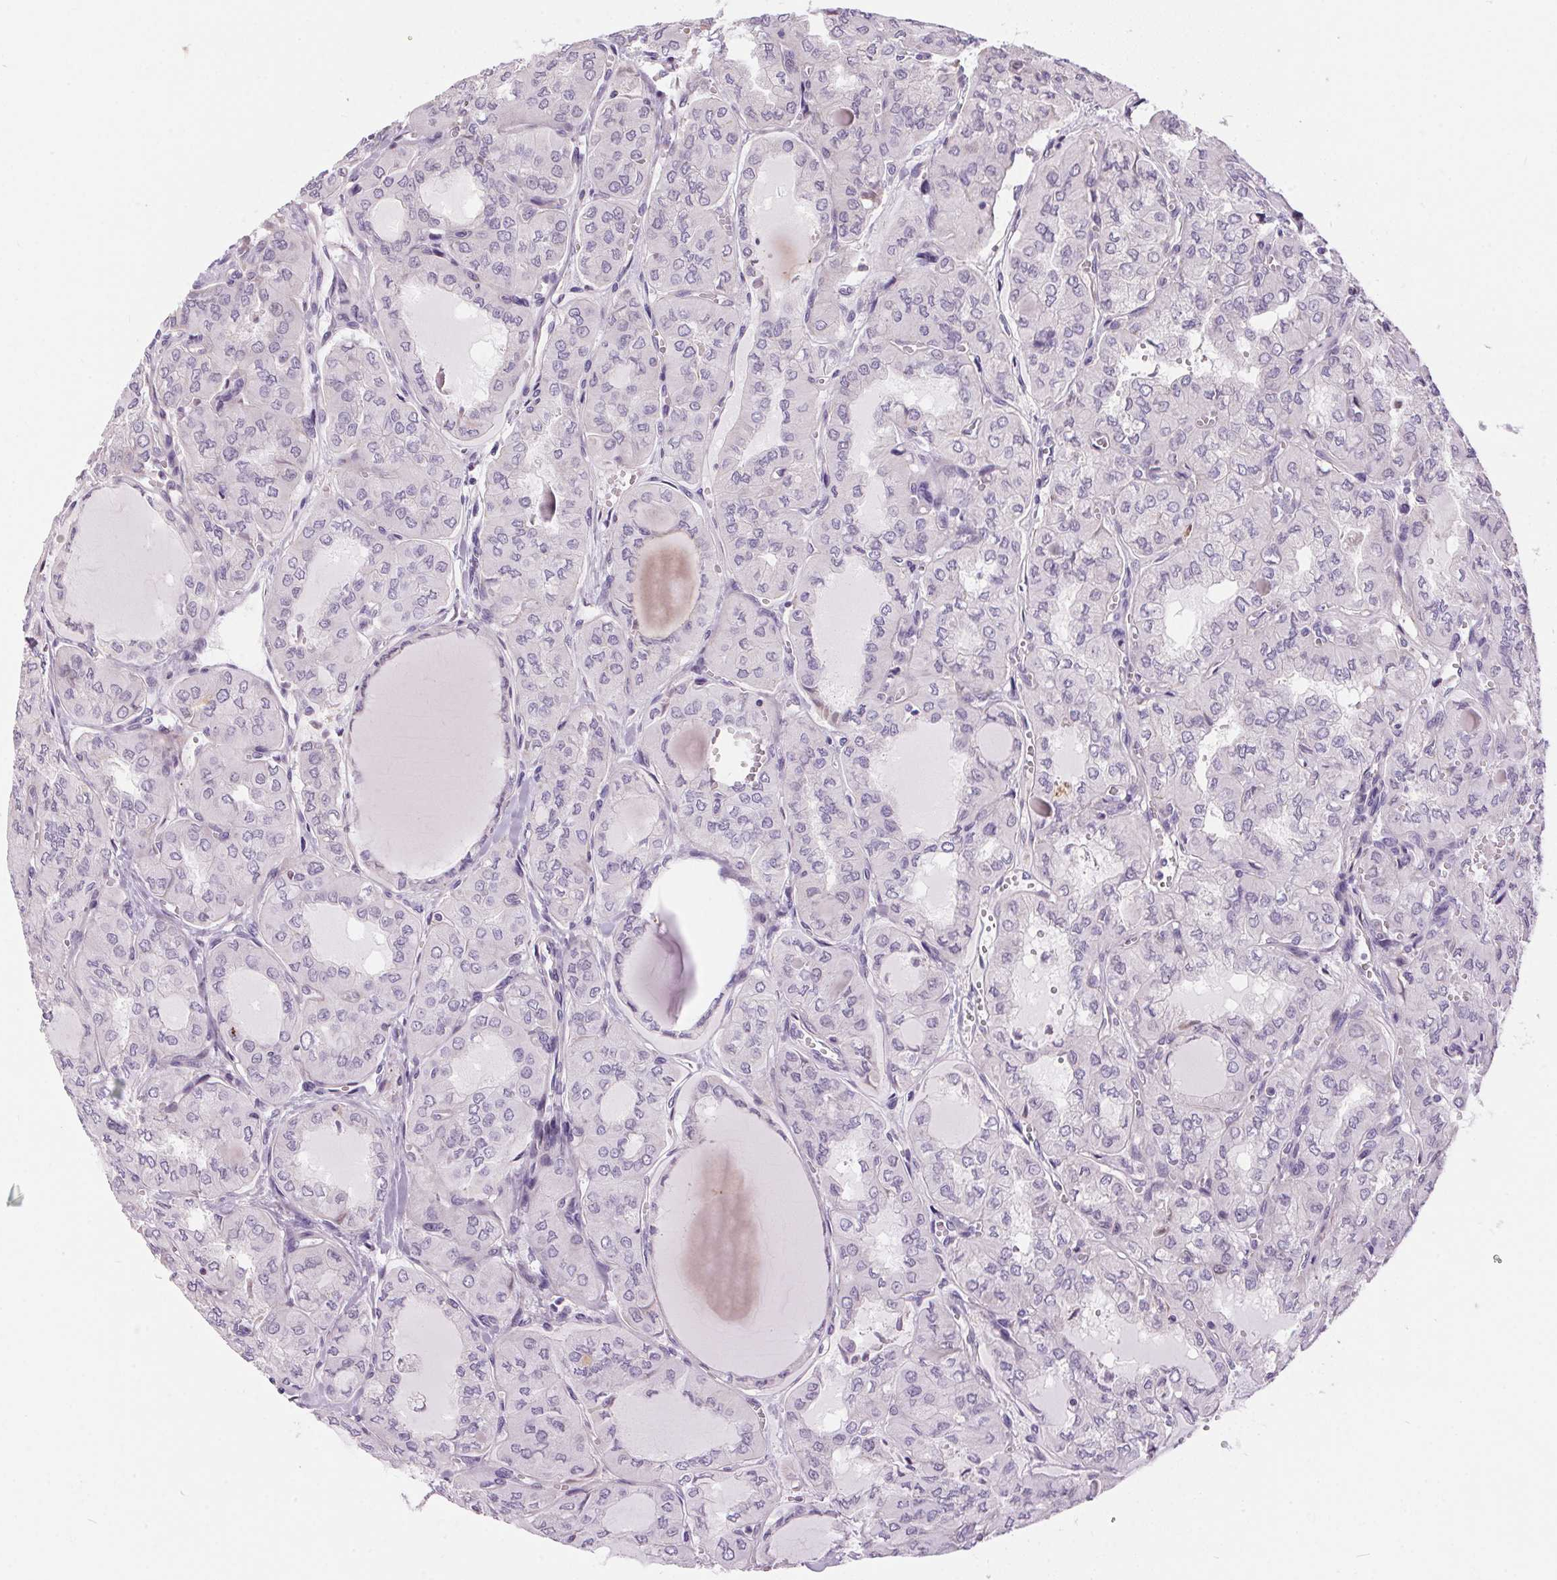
{"staining": {"intensity": "negative", "quantity": "none", "location": "none"}, "tissue": "thyroid cancer", "cell_type": "Tumor cells", "image_type": "cancer", "snomed": [{"axis": "morphology", "description": "Papillary adenocarcinoma, NOS"}, {"axis": "topography", "description": "Thyroid gland"}], "caption": "Thyroid papillary adenocarcinoma was stained to show a protein in brown. There is no significant positivity in tumor cells.", "gene": "UNC13B", "patient": {"sex": "male", "age": 20}}